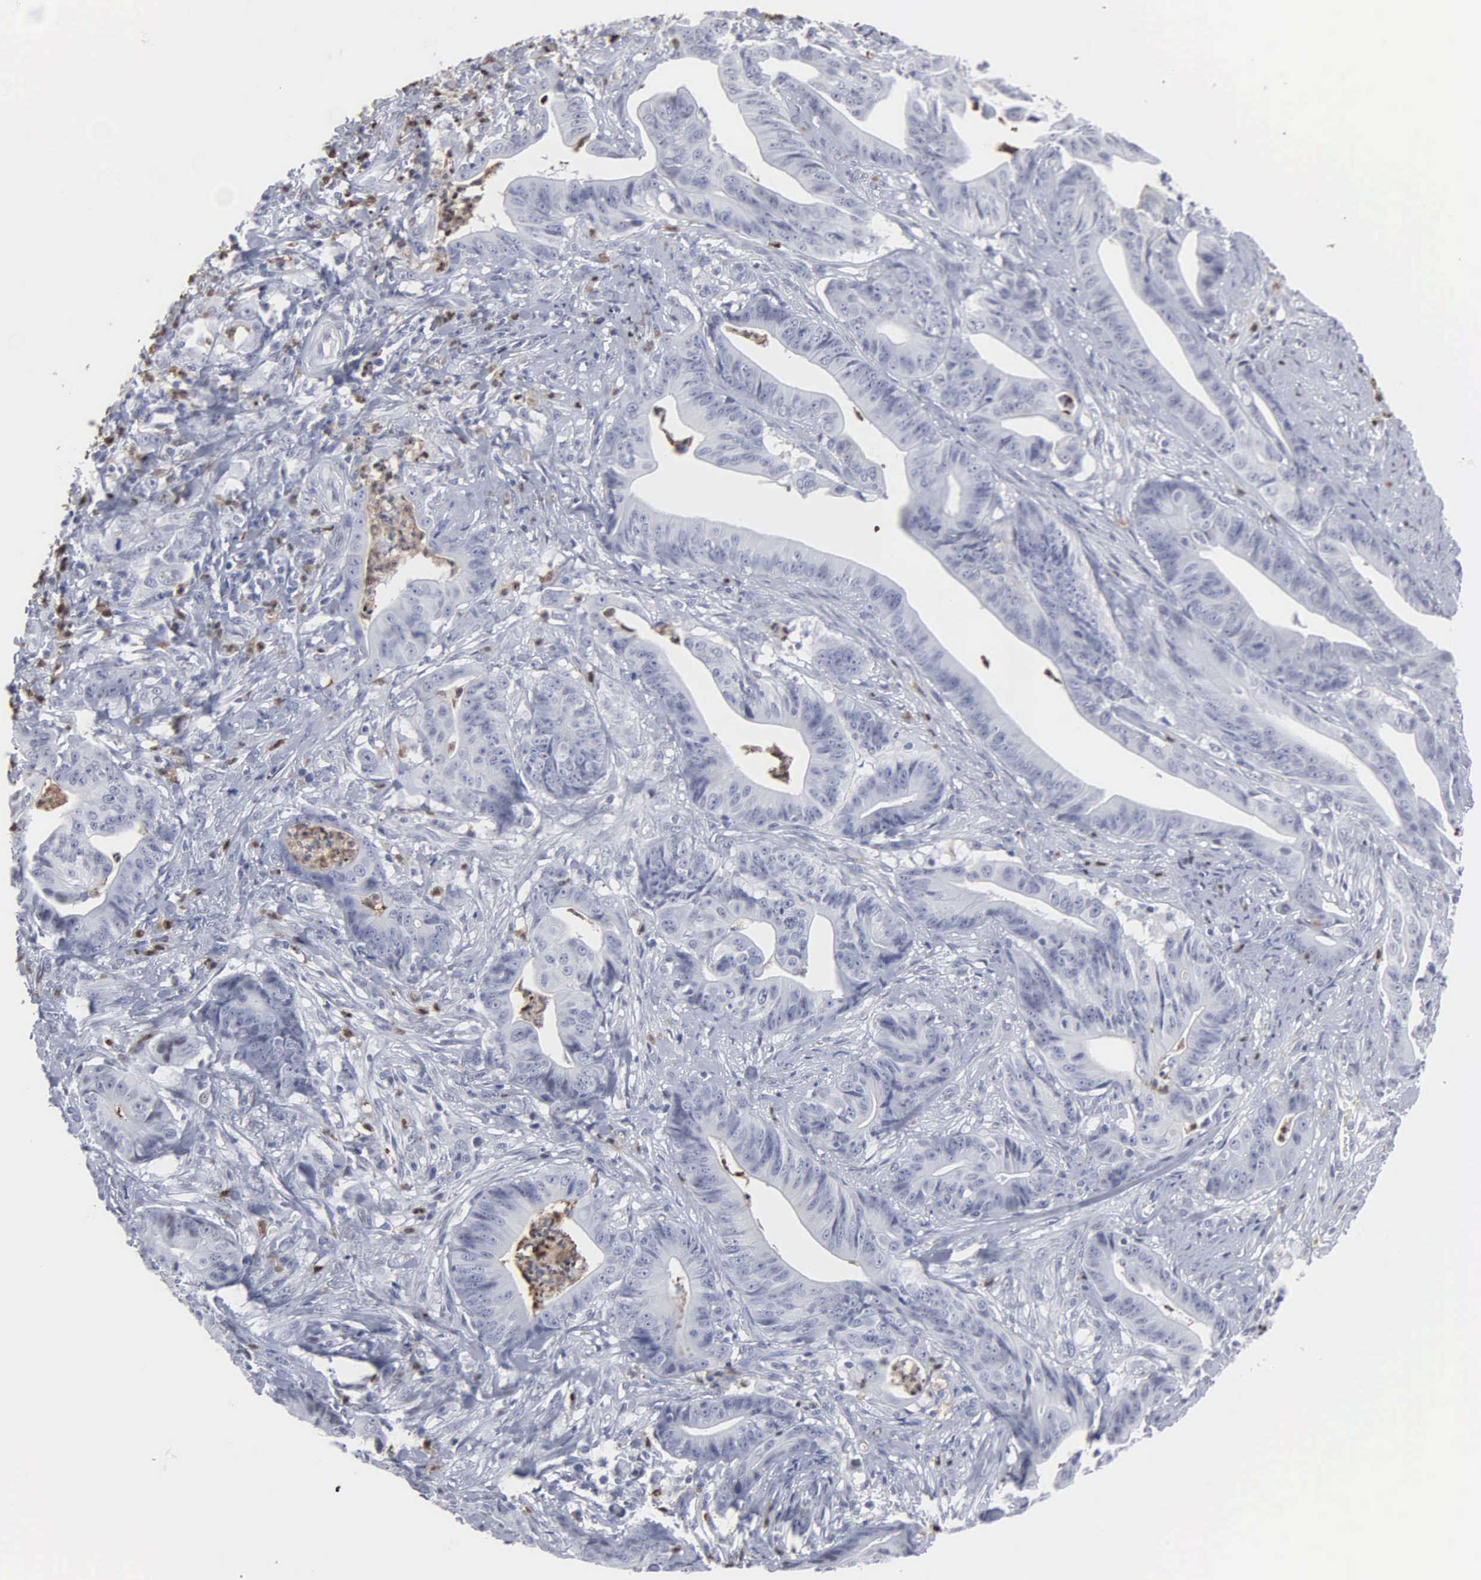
{"staining": {"intensity": "negative", "quantity": "none", "location": "none"}, "tissue": "stomach cancer", "cell_type": "Tumor cells", "image_type": "cancer", "snomed": [{"axis": "morphology", "description": "Adenocarcinoma, NOS"}, {"axis": "topography", "description": "Stomach, lower"}], "caption": "This image is of stomach cancer stained with immunohistochemistry to label a protein in brown with the nuclei are counter-stained blue. There is no expression in tumor cells.", "gene": "SPIN3", "patient": {"sex": "female", "age": 86}}